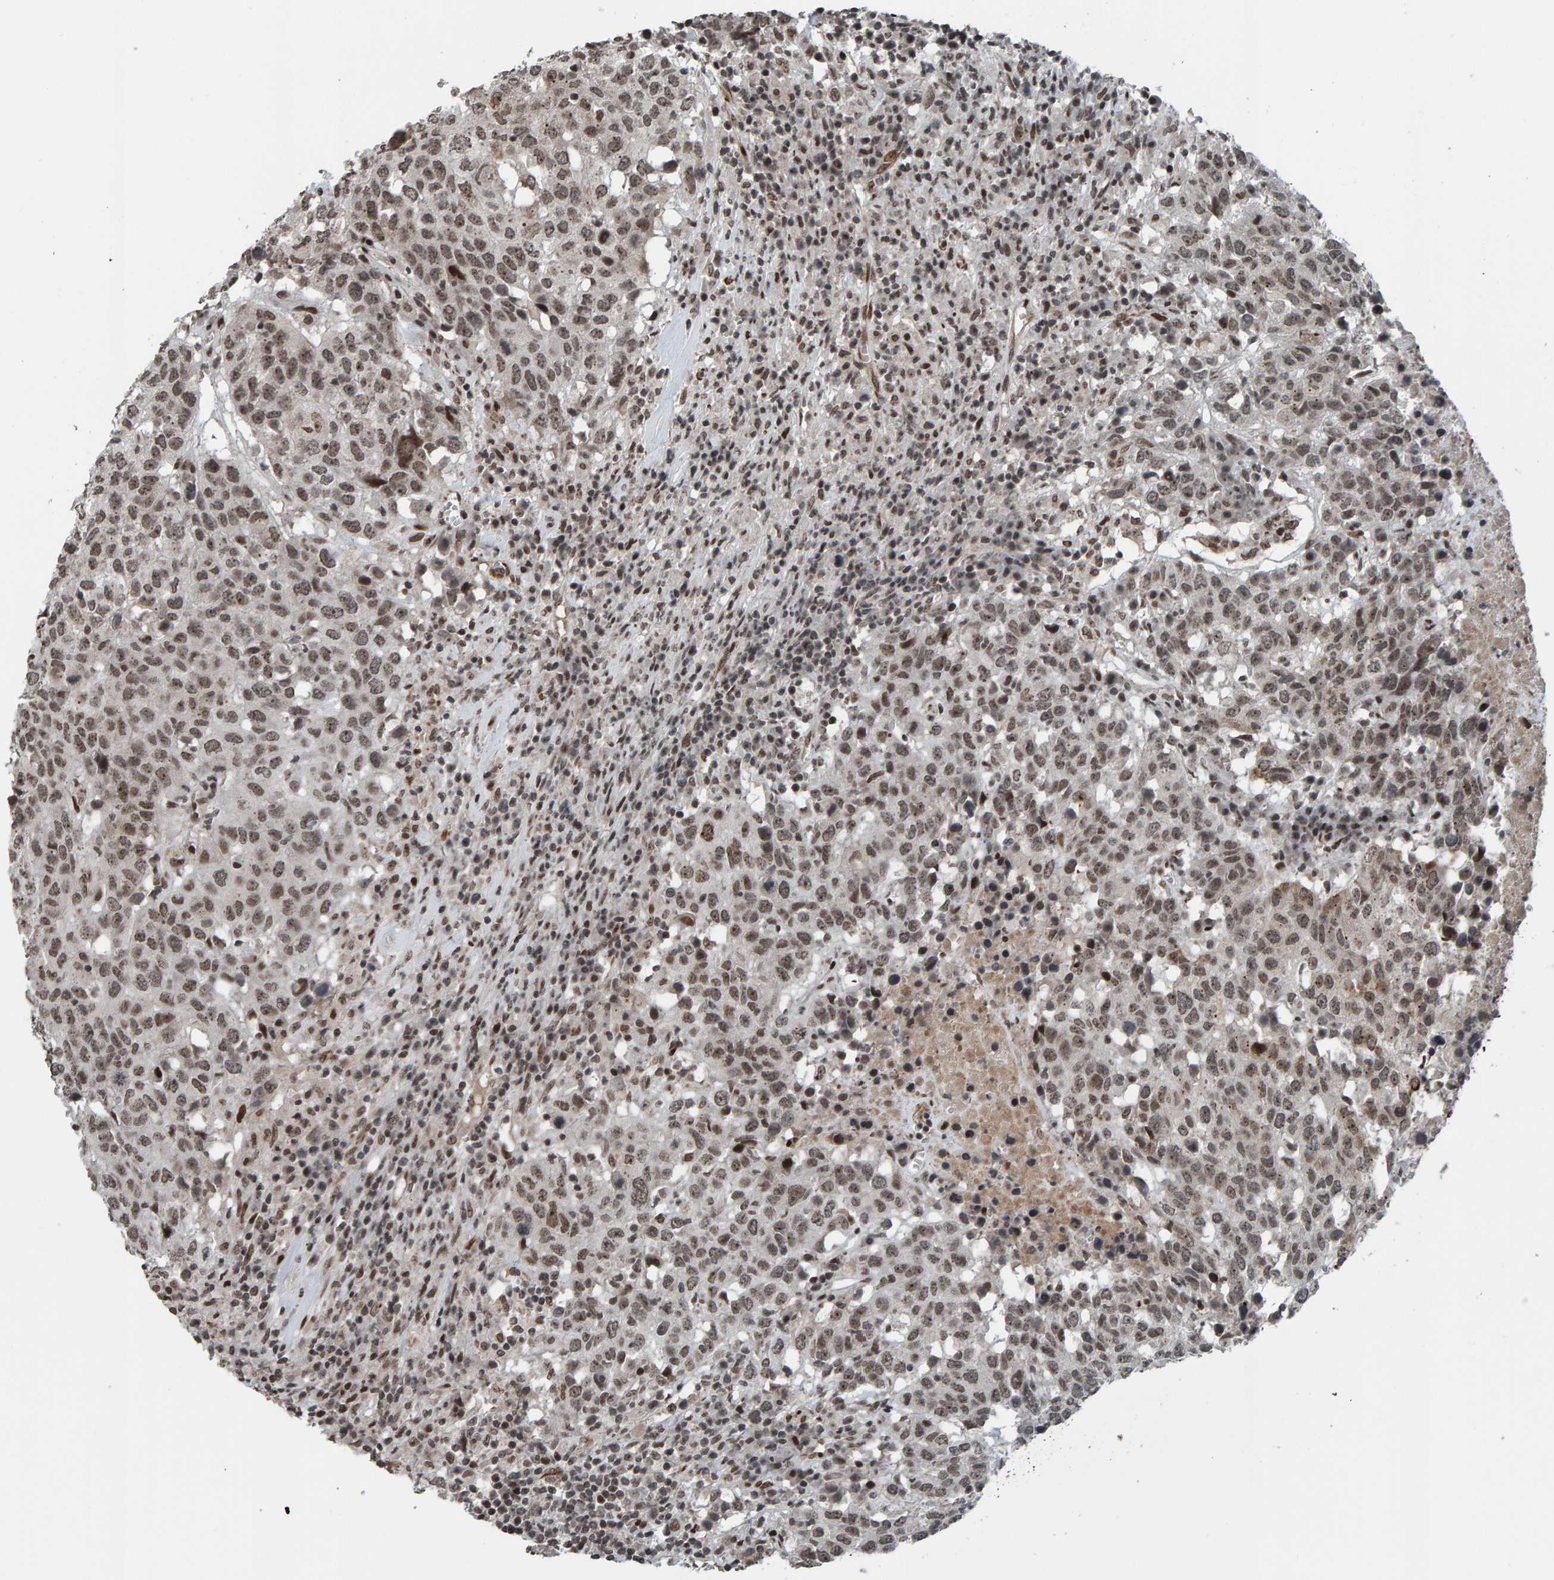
{"staining": {"intensity": "weak", "quantity": ">75%", "location": "nuclear"}, "tissue": "head and neck cancer", "cell_type": "Tumor cells", "image_type": "cancer", "snomed": [{"axis": "morphology", "description": "Squamous cell carcinoma, NOS"}, {"axis": "topography", "description": "Head-Neck"}], "caption": "A micrograph of human head and neck cancer stained for a protein displays weak nuclear brown staining in tumor cells.", "gene": "ZNF366", "patient": {"sex": "male", "age": 66}}